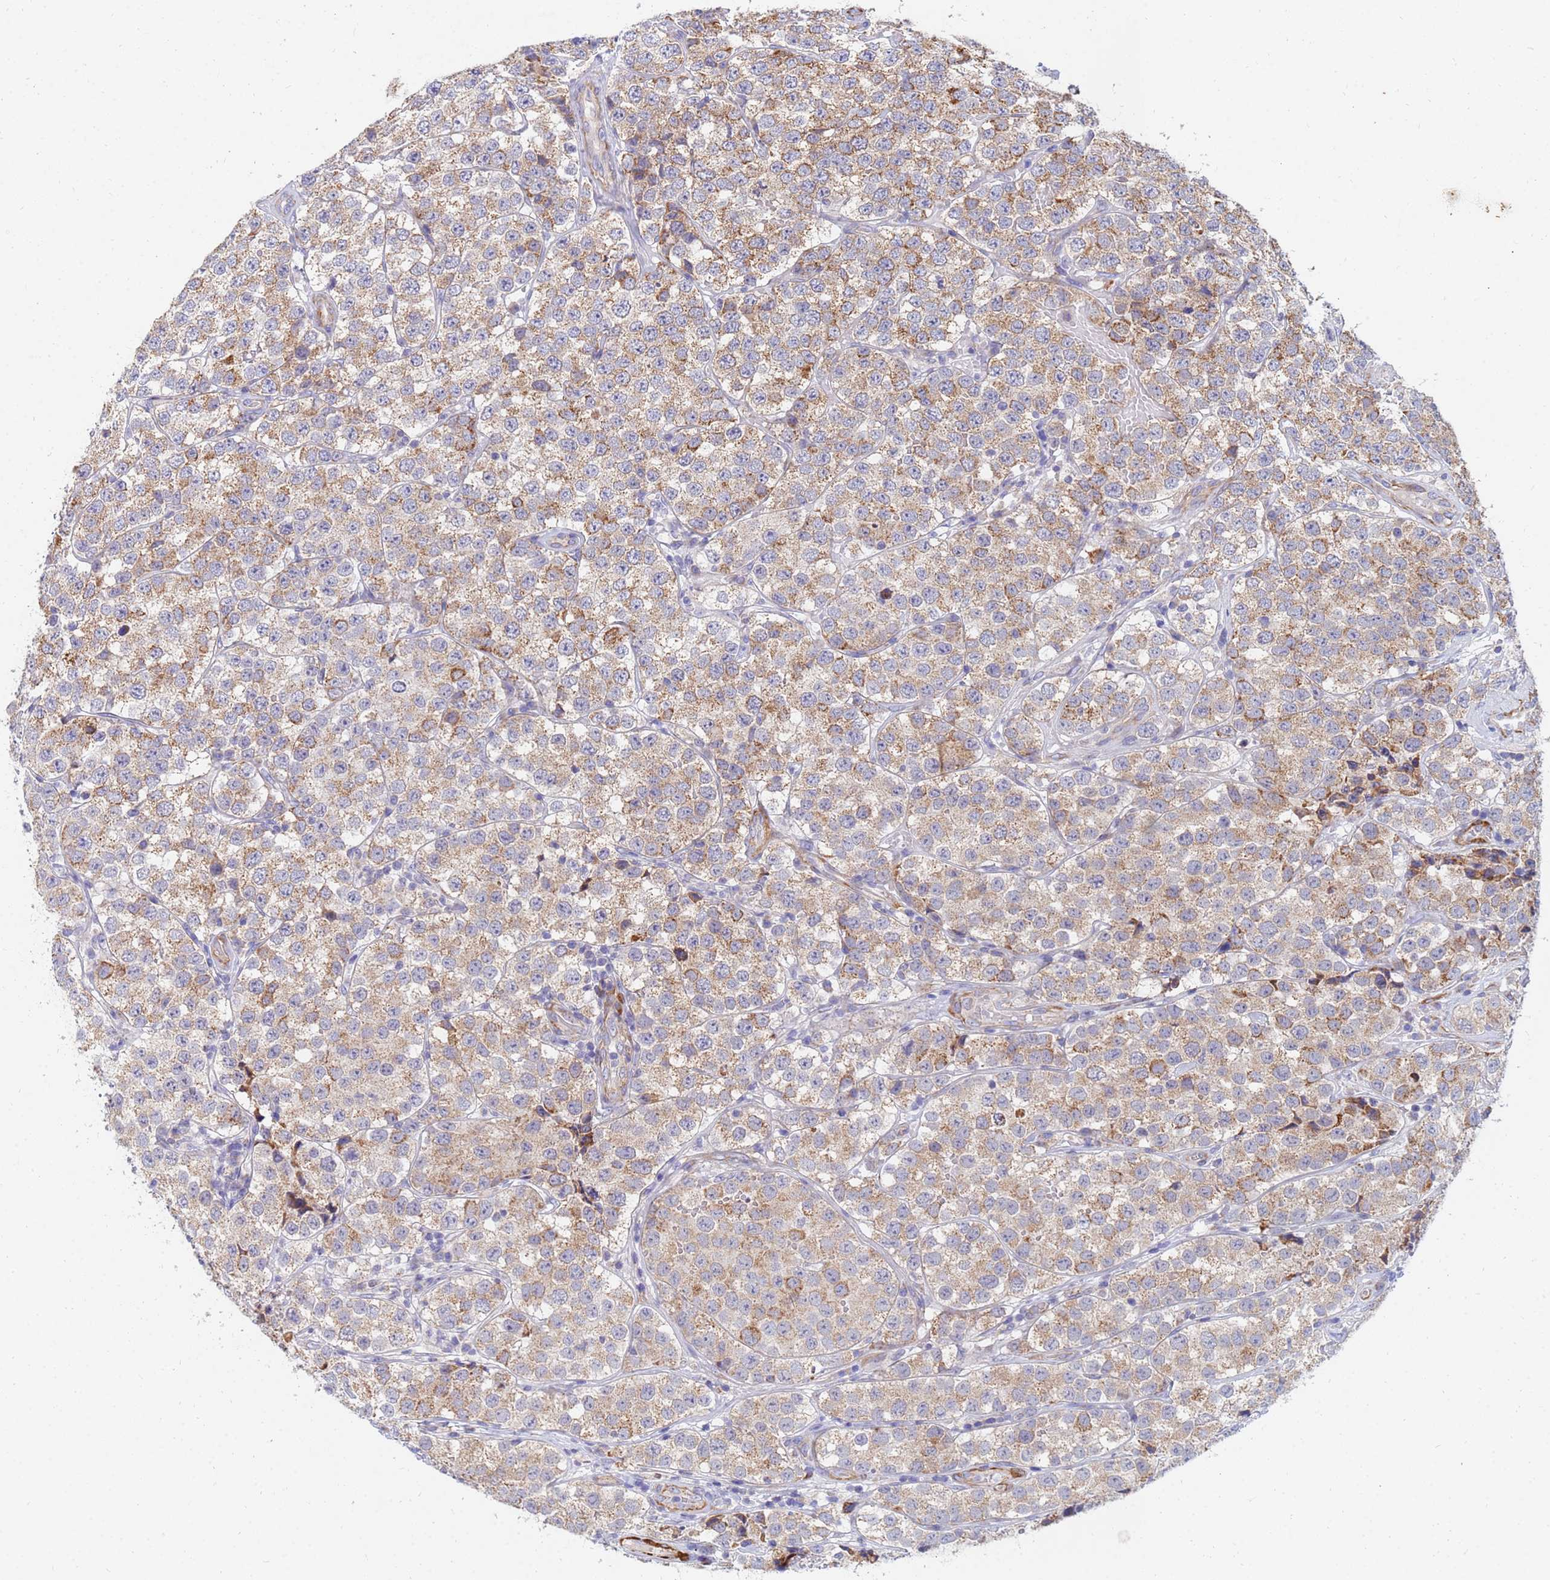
{"staining": {"intensity": "moderate", "quantity": ">75%", "location": "cytoplasmic/membranous"}, "tissue": "testis cancer", "cell_type": "Tumor cells", "image_type": "cancer", "snomed": [{"axis": "morphology", "description": "Seminoma, NOS"}, {"axis": "topography", "description": "Testis"}], "caption": "Human testis seminoma stained with a protein marker exhibits moderate staining in tumor cells.", "gene": "SDR39U1", "patient": {"sex": "male", "age": 34}}